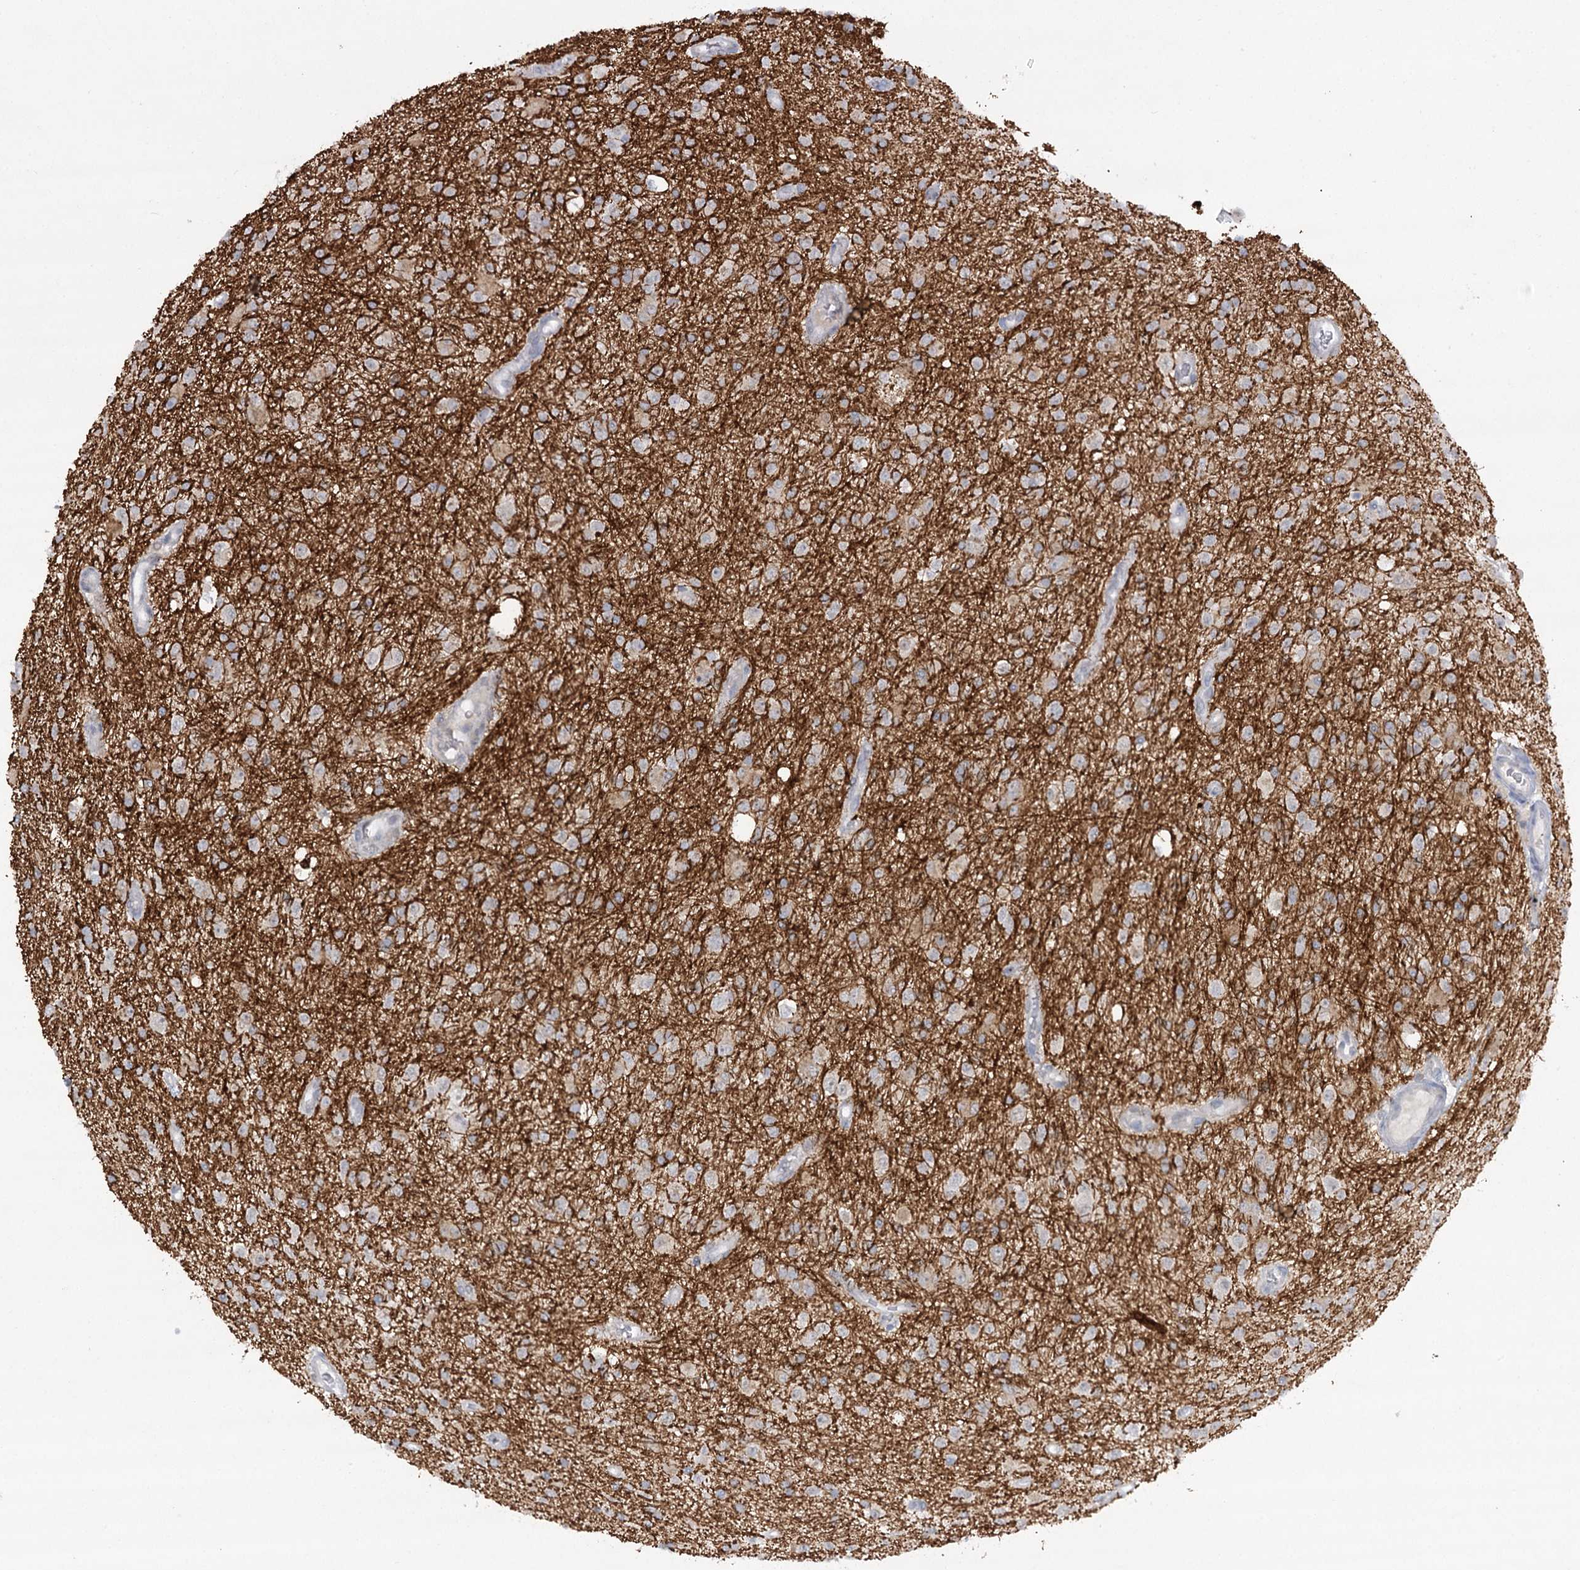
{"staining": {"intensity": "negative", "quantity": "none", "location": "none"}, "tissue": "glioma", "cell_type": "Tumor cells", "image_type": "cancer", "snomed": [{"axis": "morphology", "description": "Glioma, malignant, High grade"}, {"axis": "topography", "description": "Brain"}], "caption": "The photomicrograph reveals no significant positivity in tumor cells of malignant glioma (high-grade).", "gene": "TRAF3IP1", "patient": {"sex": "male", "age": 34}}